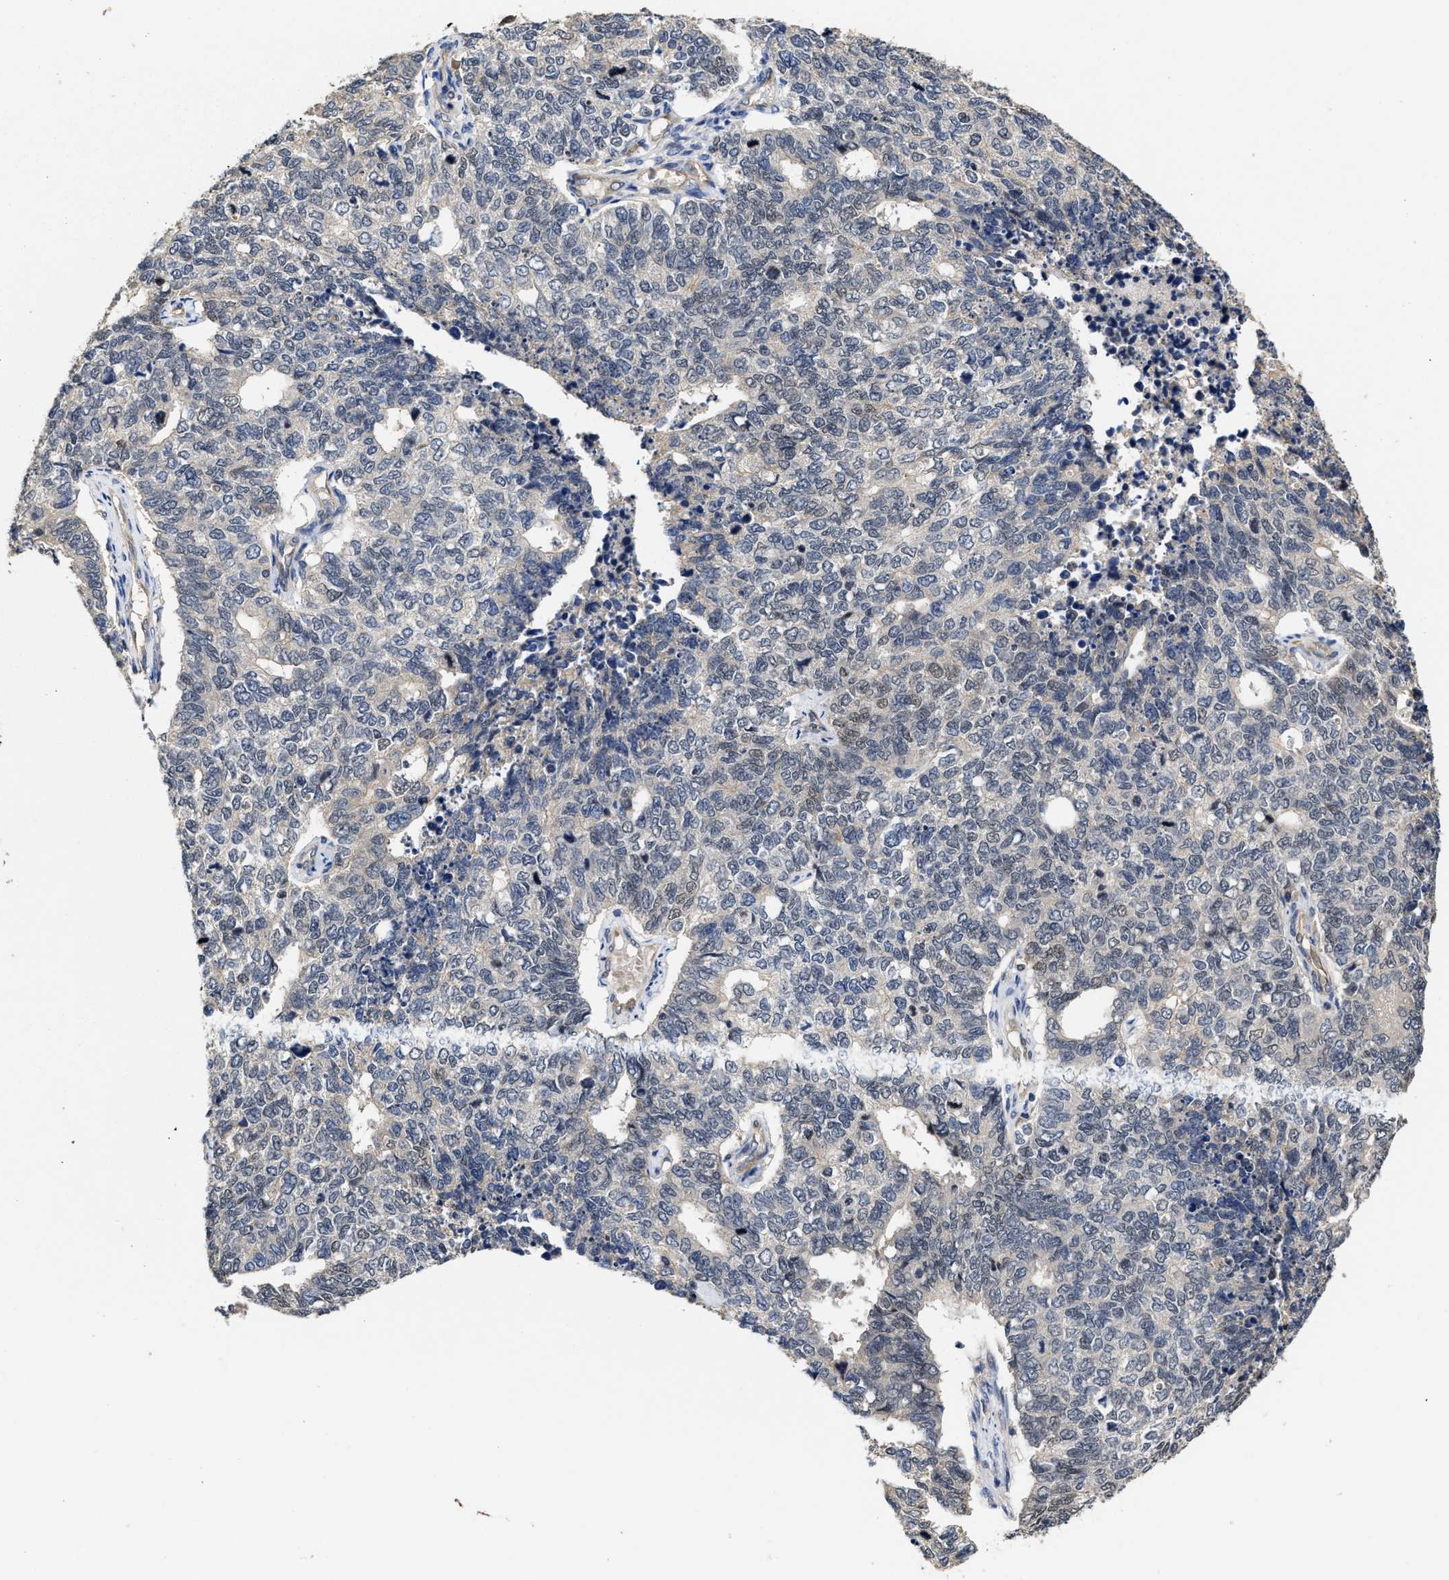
{"staining": {"intensity": "weak", "quantity": "<25%", "location": "cytoplasmic/membranous"}, "tissue": "cervical cancer", "cell_type": "Tumor cells", "image_type": "cancer", "snomed": [{"axis": "morphology", "description": "Squamous cell carcinoma, NOS"}, {"axis": "topography", "description": "Cervix"}], "caption": "Cervical squamous cell carcinoma stained for a protein using IHC exhibits no staining tumor cells.", "gene": "TRAF6", "patient": {"sex": "female", "age": 63}}